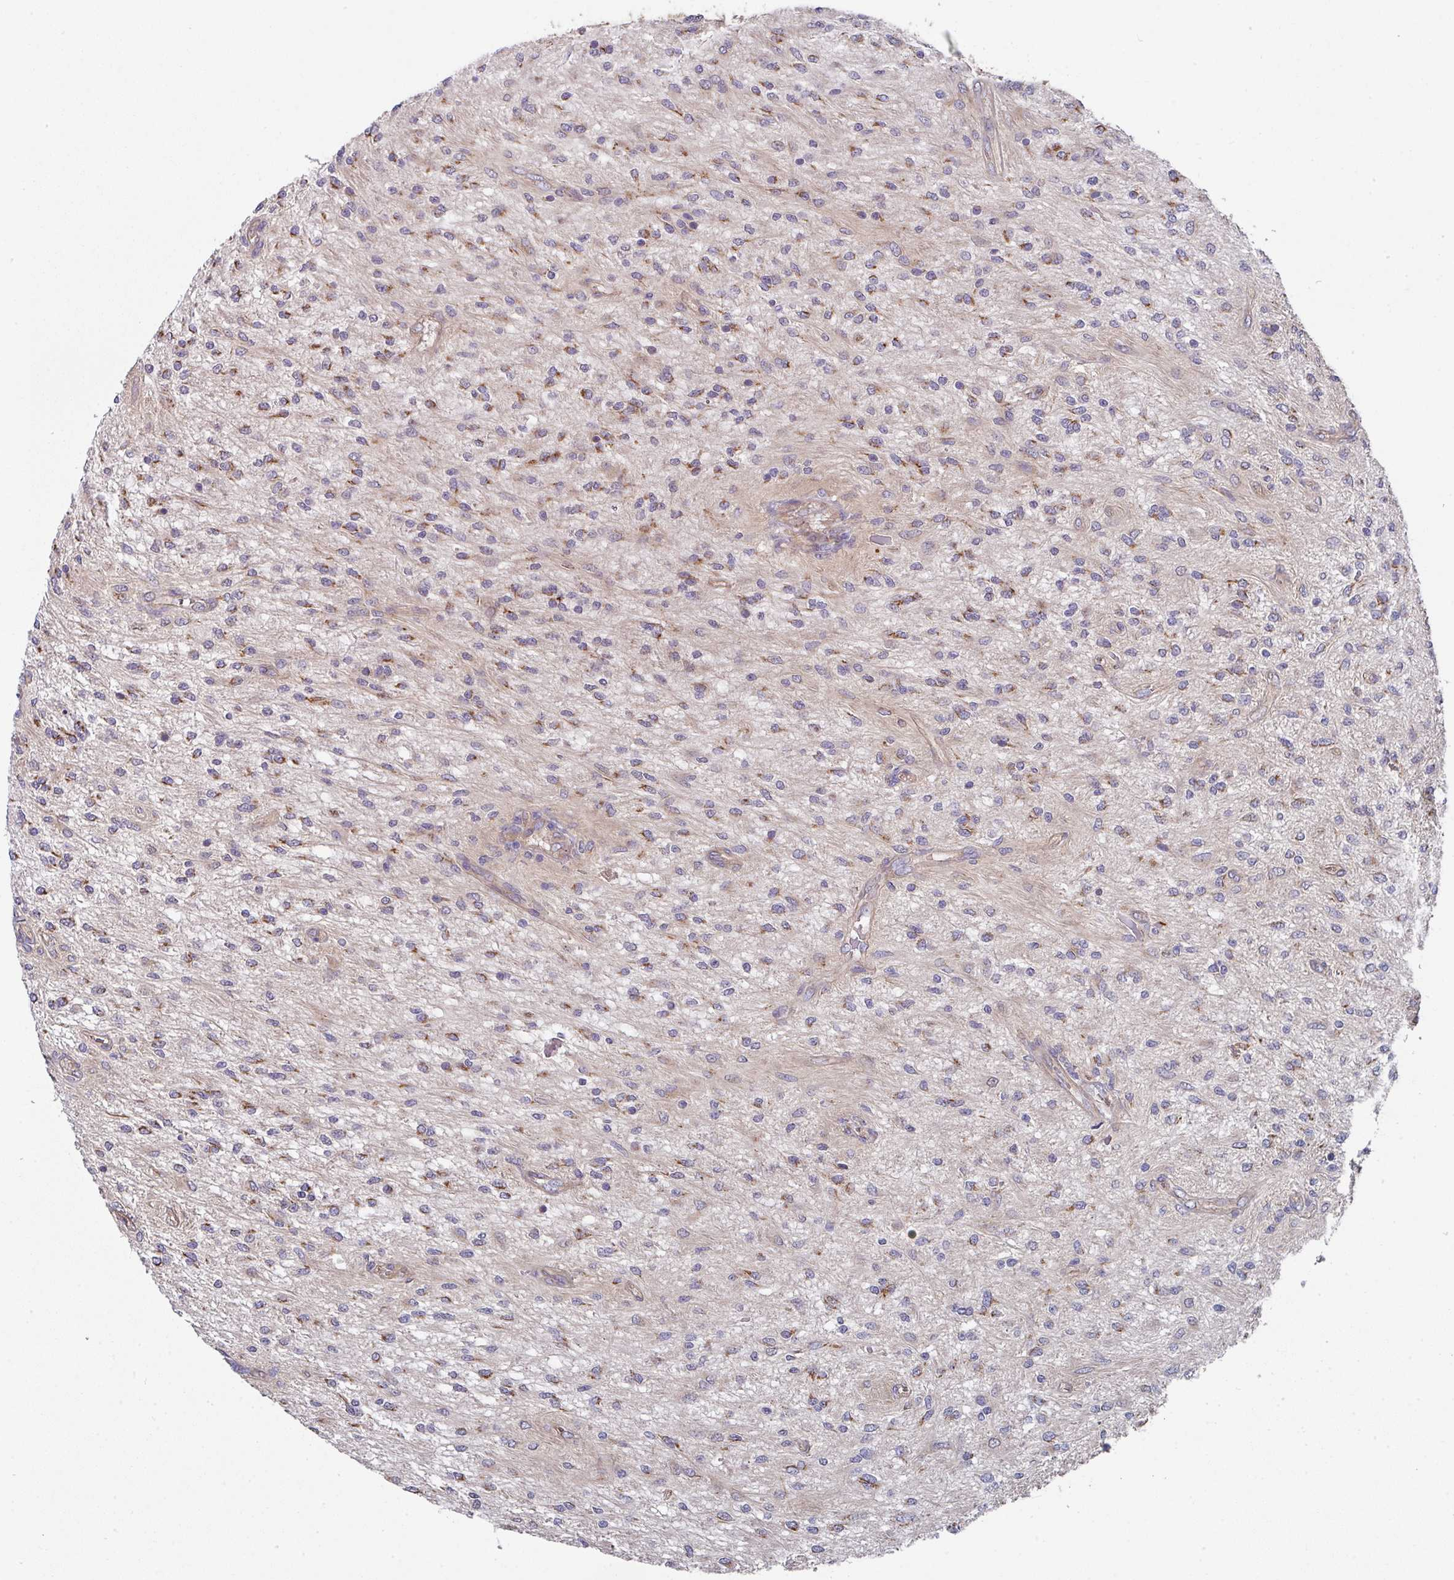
{"staining": {"intensity": "moderate", "quantity": "<25%", "location": "cytoplasmic/membranous"}, "tissue": "glioma", "cell_type": "Tumor cells", "image_type": "cancer", "snomed": [{"axis": "morphology", "description": "Glioma, malignant, Low grade"}, {"axis": "topography", "description": "Cerebellum"}], "caption": "Malignant glioma (low-grade) stained with a protein marker shows moderate staining in tumor cells.", "gene": "DCAF12L2", "patient": {"sex": "female", "age": 14}}